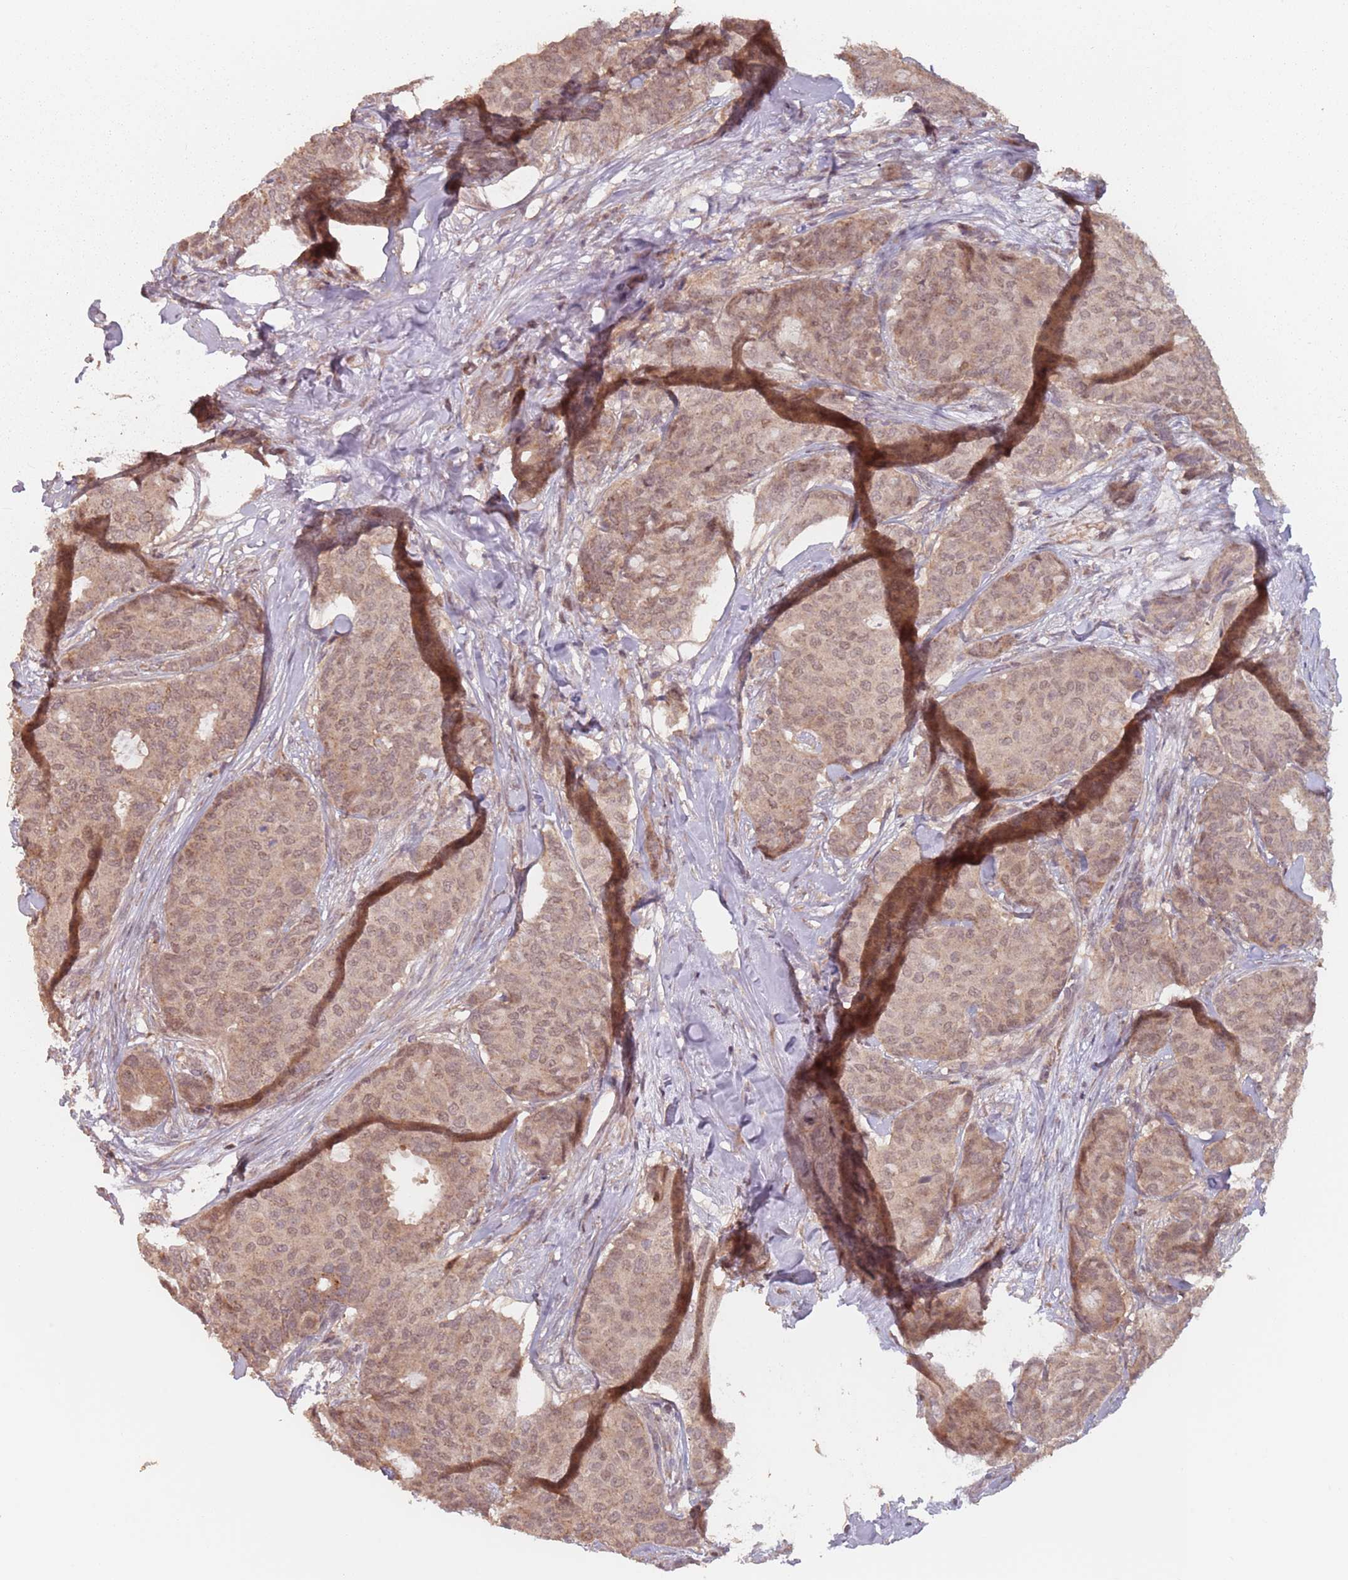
{"staining": {"intensity": "moderate", "quantity": ">75%", "location": "cytoplasmic/membranous,nuclear"}, "tissue": "breast cancer", "cell_type": "Tumor cells", "image_type": "cancer", "snomed": [{"axis": "morphology", "description": "Duct carcinoma"}, {"axis": "topography", "description": "Breast"}], "caption": "Immunohistochemistry (IHC) photomicrograph of neoplastic tissue: human breast cancer (infiltrating ductal carcinoma) stained using immunohistochemistry (IHC) demonstrates medium levels of moderate protein expression localized specifically in the cytoplasmic/membranous and nuclear of tumor cells, appearing as a cytoplasmic/membranous and nuclear brown color.", "gene": "VPS52", "patient": {"sex": "female", "age": 75}}